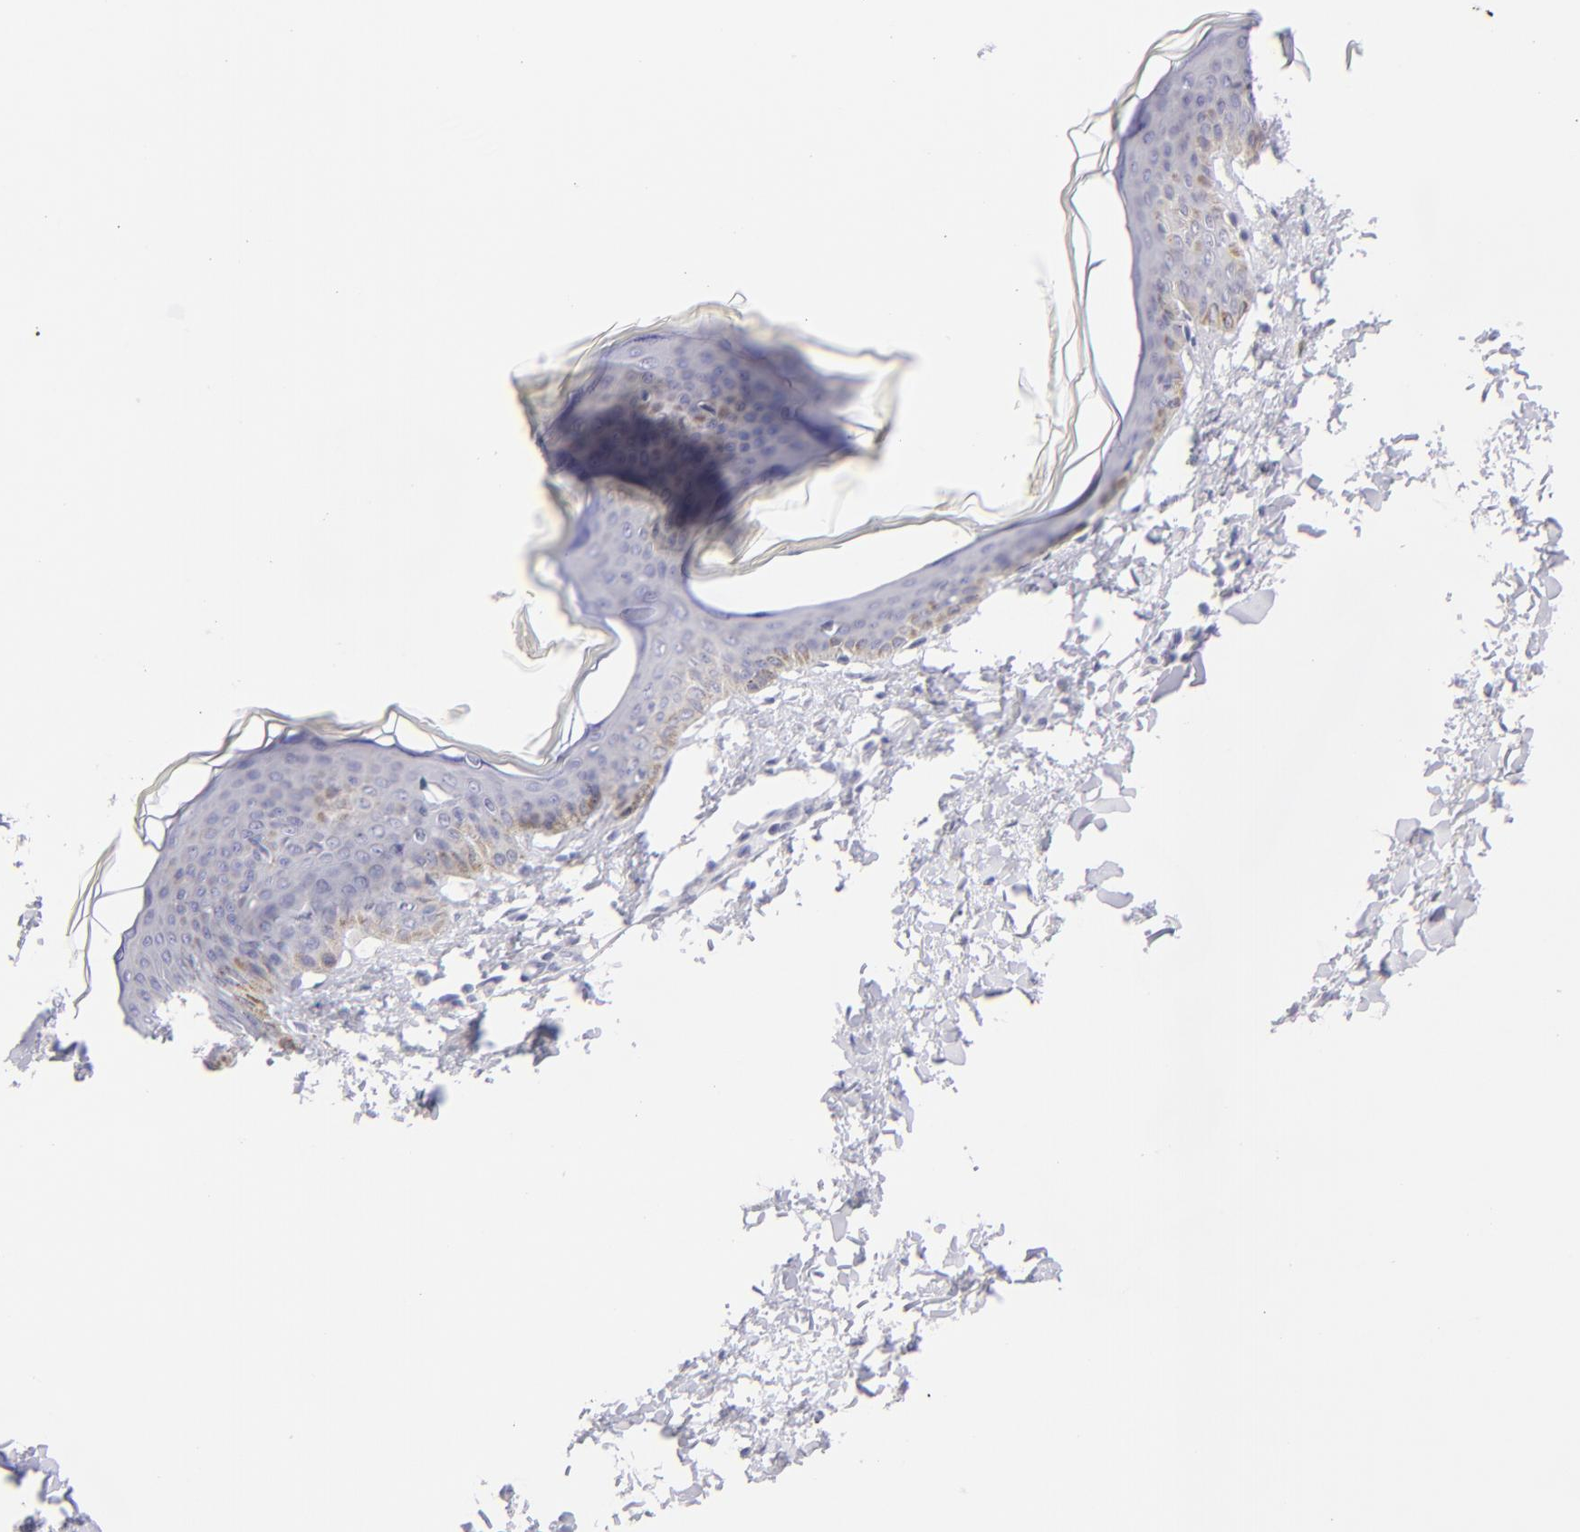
{"staining": {"intensity": "negative", "quantity": "none", "location": "none"}, "tissue": "skin", "cell_type": "Fibroblasts", "image_type": "normal", "snomed": [{"axis": "morphology", "description": "Normal tissue, NOS"}, {"axis": "topography", "description": "Skin"}], "caption": "Immunohistochemical staining of normal skin shows no significant positivity in fibroblasts. Nuclei are stained in blue.", "gene": "FCER2", "patient": {"sex": "female", "age": 17}}